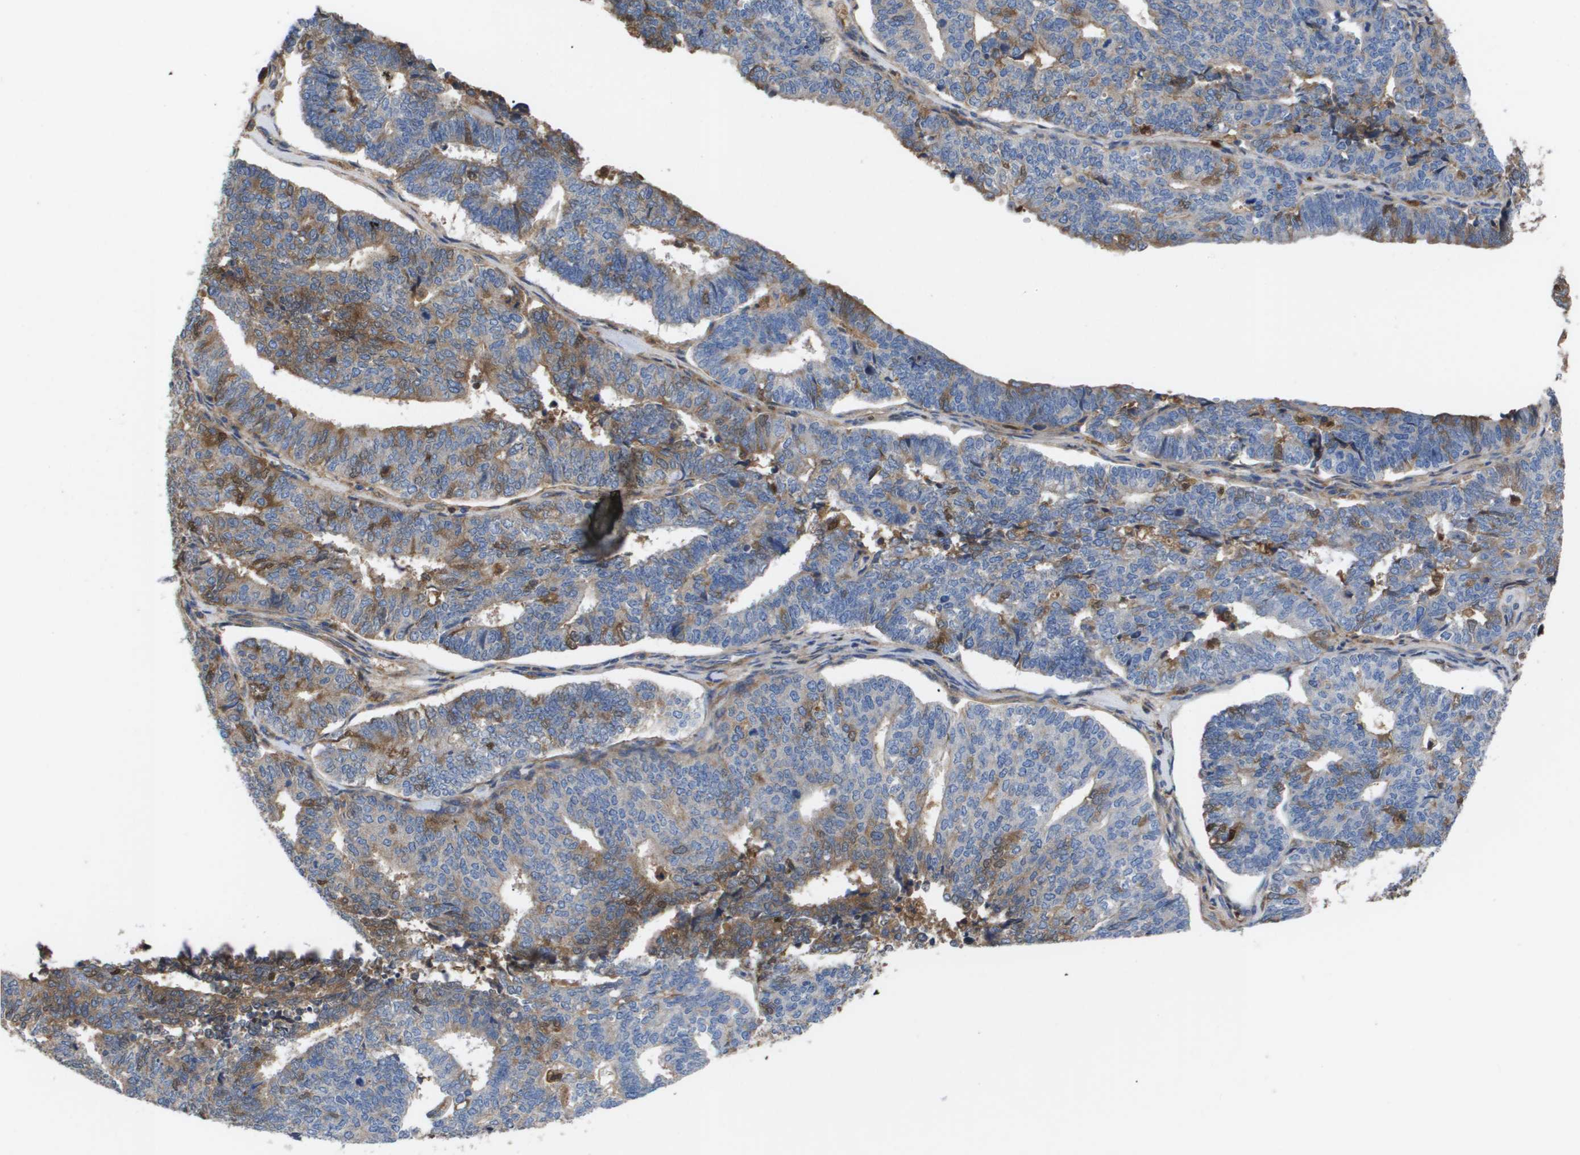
{"staining": {"intensity": "moderate", "quantity": "25%-75%", "location": "cytoplasmic/membranous"}, "tissue": "endometrial cancer", "cell_type": "Tumor cells", "image_type": "cancer", "snomed": [{"axis": "morphology", "description": "Adenocarcinoma, NOS"}, {"axis": "topography", "description": "Endometrium"}], "caption": "Immunohistochemical staining of endometrial cancer exhibits moderate cytoplasmic/membranous protein staining in about 25%-75% of tumor cells.", "gene": "SERPINA6", "patient": {"sex": "female", "age": 70}}